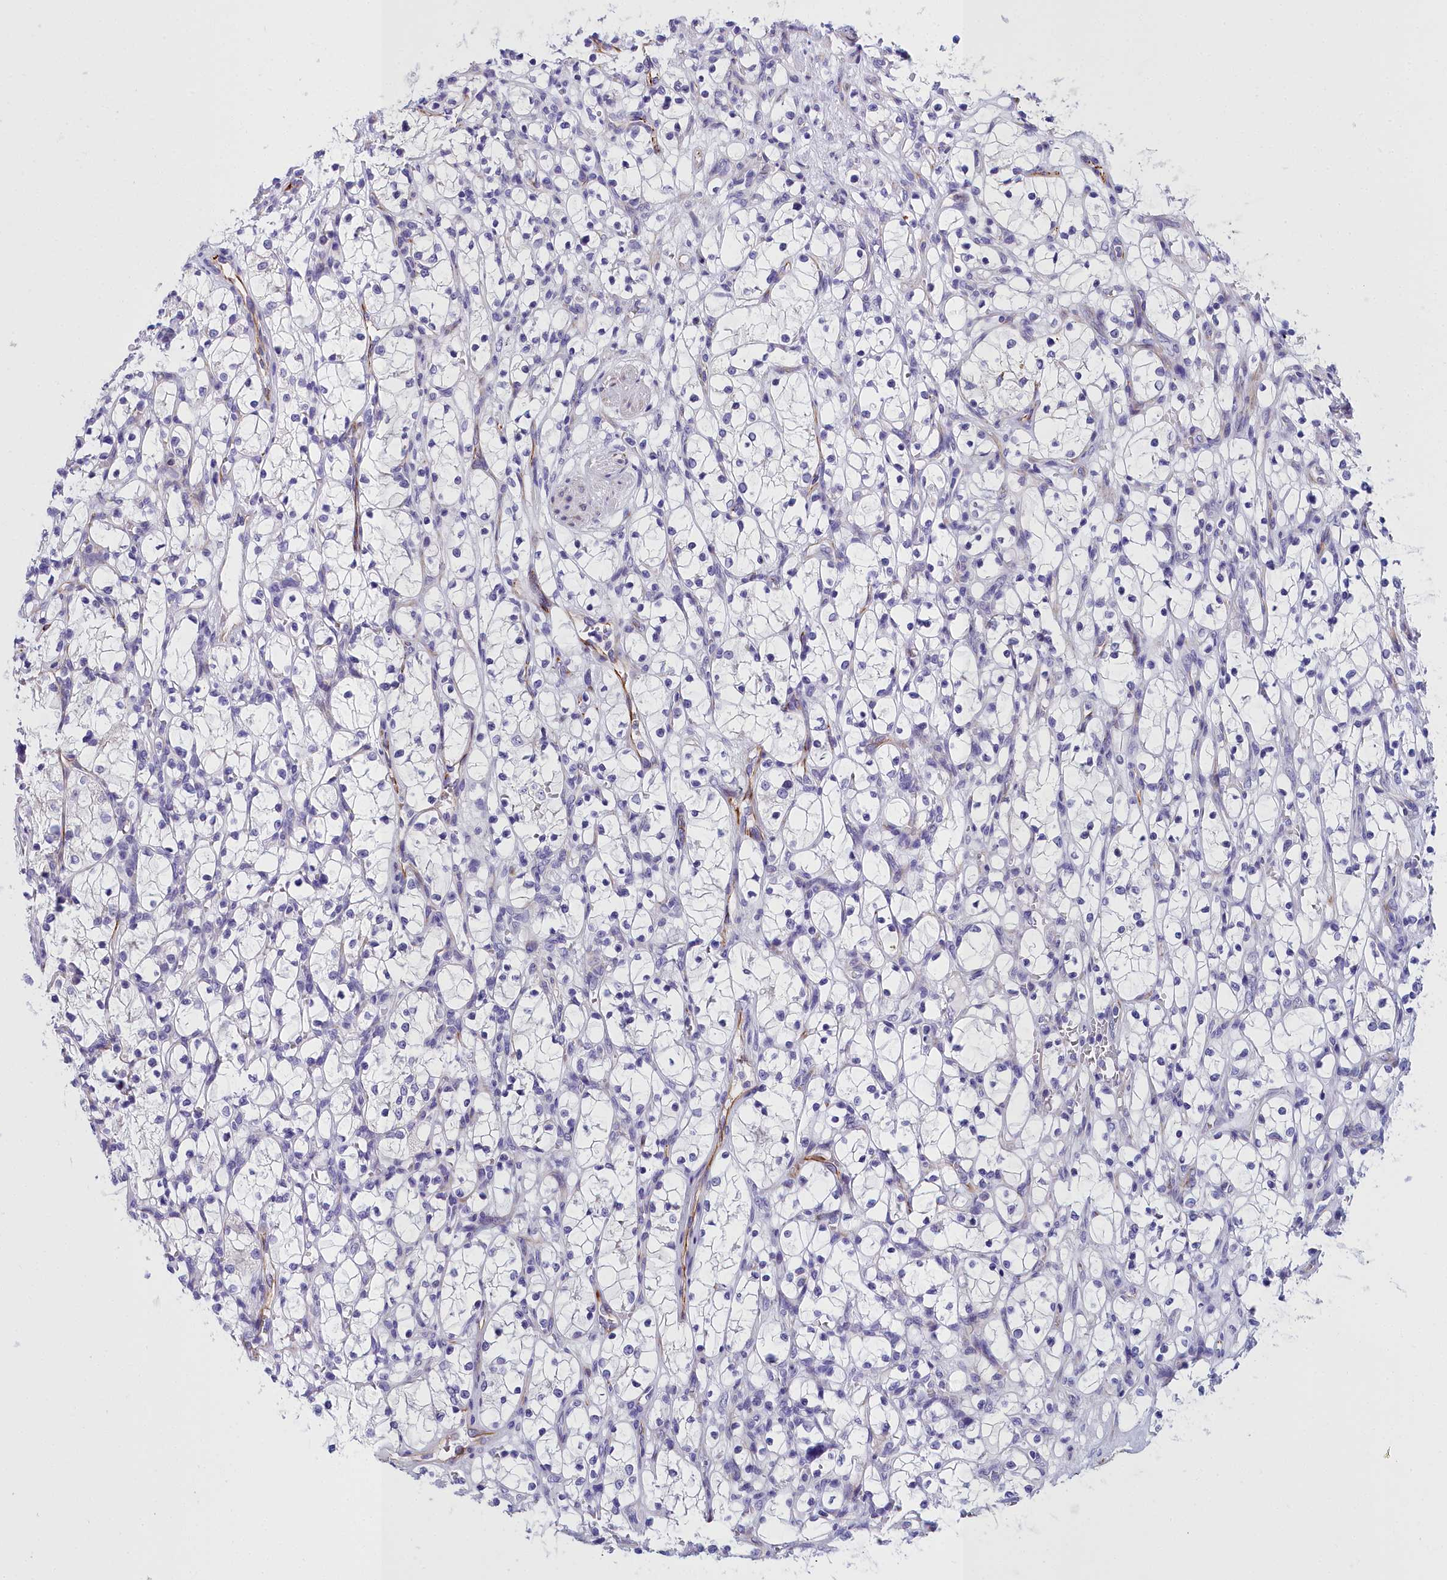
{"staining": {"intensity": "negative", "quantity": "none", "location": "none"}, "tissue": "renal cancer", "cell_type": "Tumor cells", "image_type": "cancer", "snomed": [{"axis": "morphology", "description": "Adenocarcinoma, NOS"}, {"axis": "topography", "description": "Kidney"}], "caption": "An IHC histopathology image of adenocarcinoma (renal) is shown. There is no staining in tumor cells of adenocarcinoma (renal).", "gene": "TIMM22", "patient": {"sex": "female", "age": 69}}